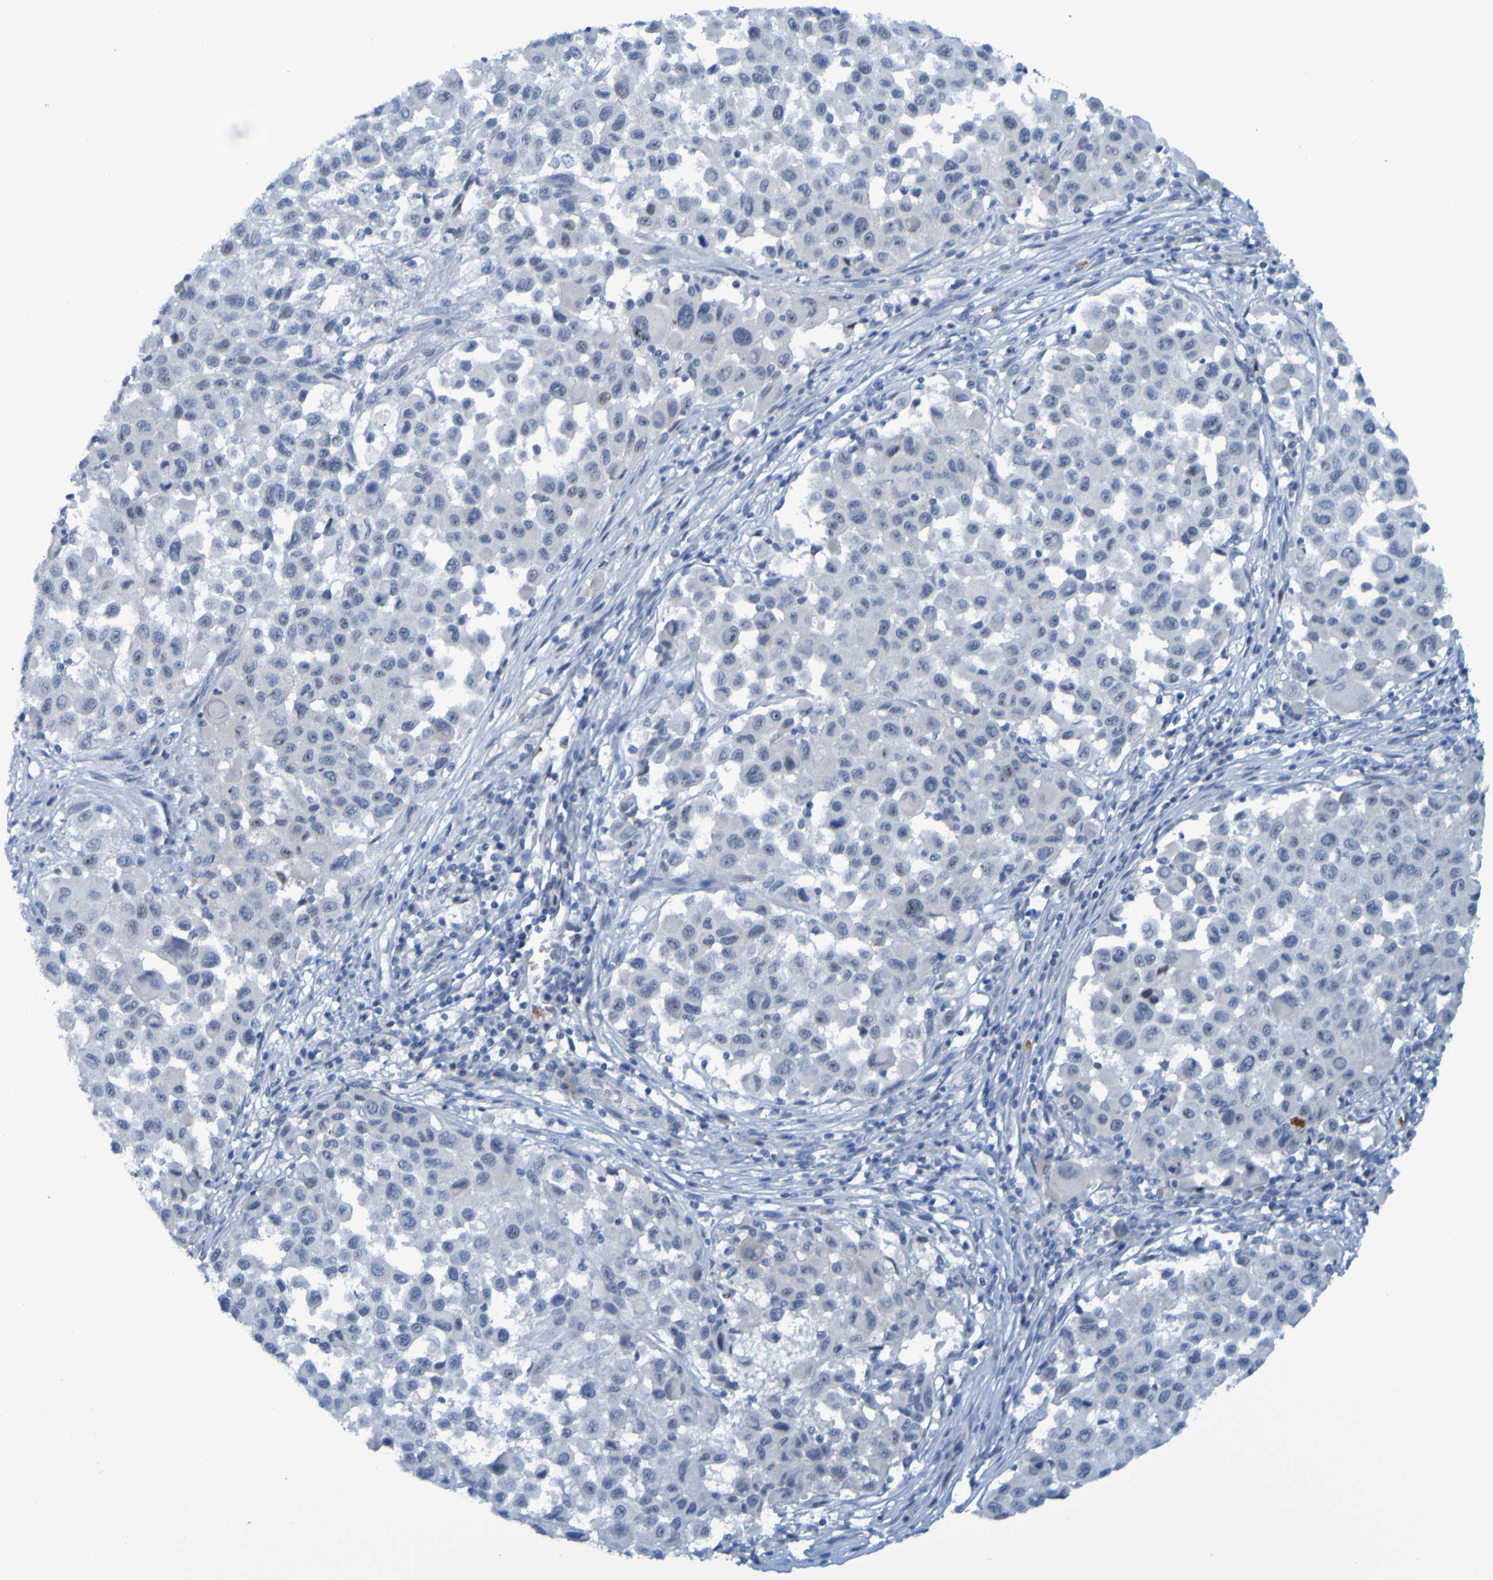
{"staining": {"intensity": "negative", "quantity": "none", "location": "none"}, "tissue": "melanoma", "cell_type": "Tumor cells", "image_type": "cancer", "snomed": [{"axis": "morphology", "description": "Malignant melanoma, Metastatic site"}, {"axis": "topography", "description": "Lymph node"}], "caption": "IHC micrograph of neoplastic tissue: human melanoma stained with DAB demonstrates no significant protein expression in tumor cells.", "gene": "USP36", "patient": {"sex": "male", "age": 61}}